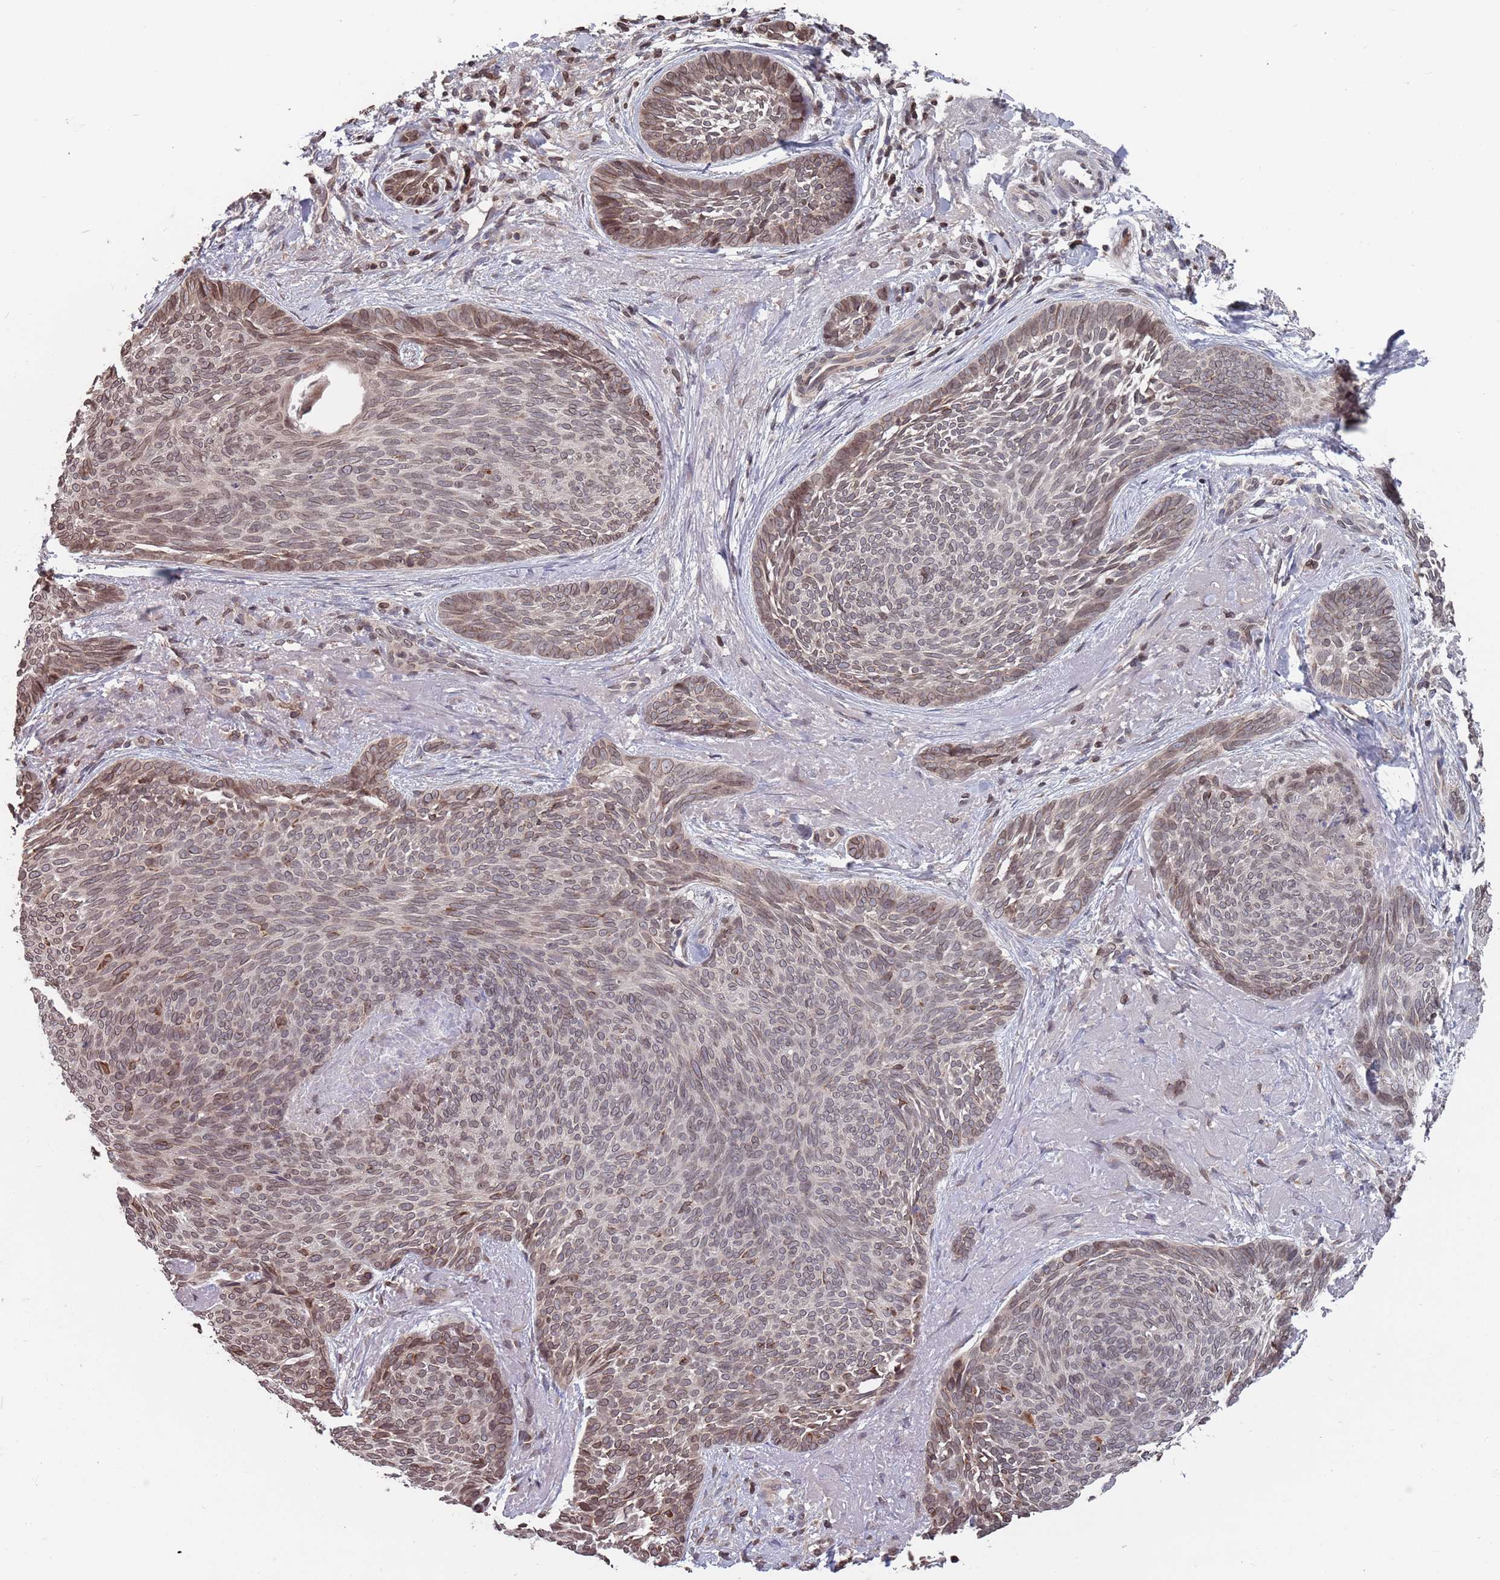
{"staining": {"intensity": "moderate", "quantity": "<25%", "location": "cytoplasmic/membranous,nuclear"}, "tissue": "skin cancer", "cell_type": "Tumor cells", "image_type": "cancer", "snomed": [{"axis": "morphology", "description": "Basal cell carcinoma"}, {"axis": "topography", "description": "Skin"}], "caption": "The immunohistochemical stain shows moderate cytoplasmic/membranous and nuclear expression in tumor cells of skin cancer (basal cell carcinoma) tissue.", "gene": "SDHAF3", "patient": {"sex": "female", "age": 86}}